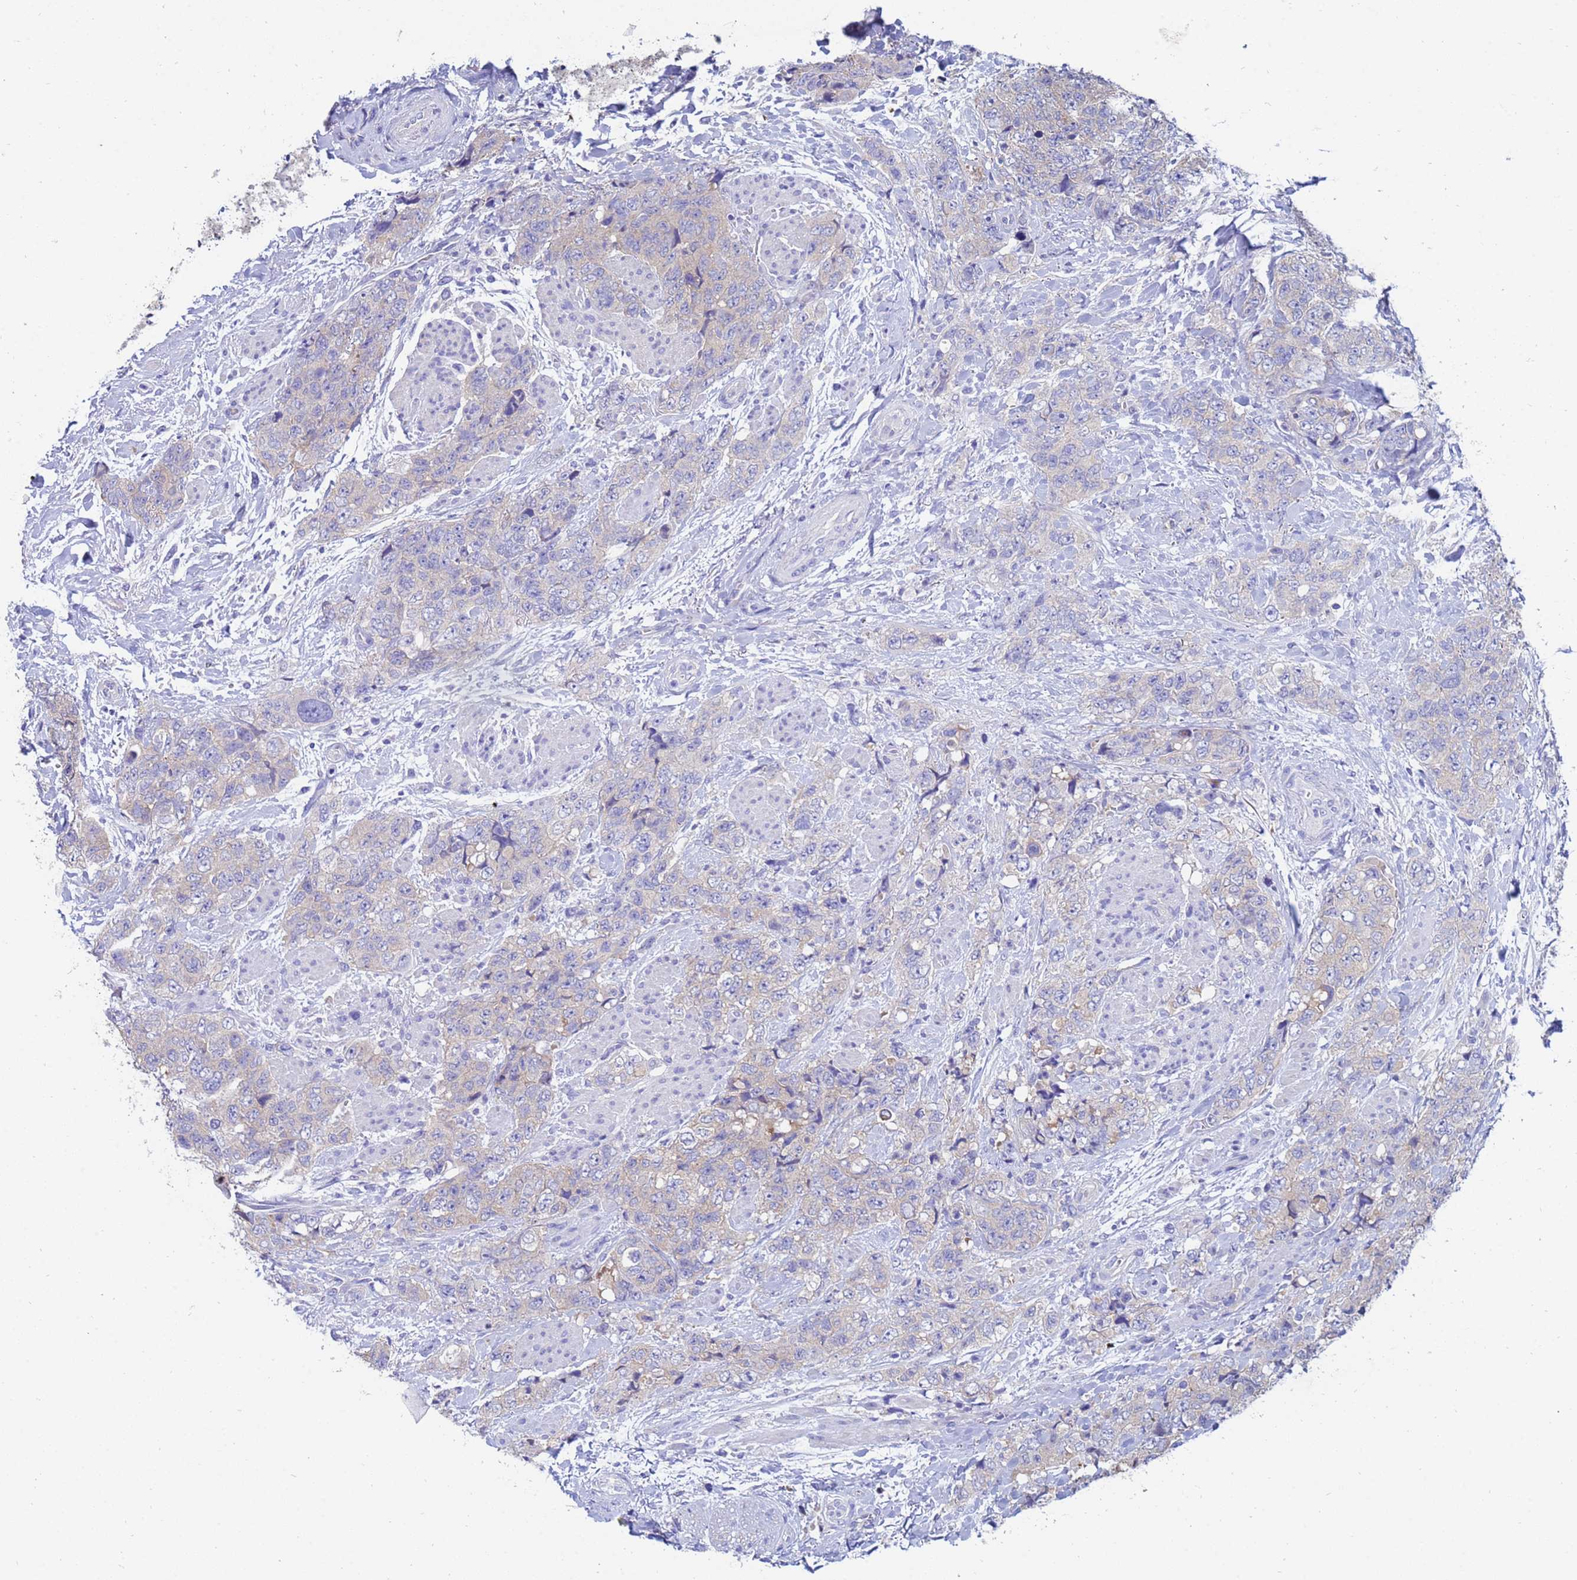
{"staining": {"intensity": "negative", "quantity": "none", "location": "none"}, "tissue": "urothelial cancer", "cell_type": "Tumor cells", "image_type": "cancer", "snomed": [{"axis": "morphology", "description": "Urothelial carcinoma, High grade"}, {"axis": "topography", "description": "Urinary bladder"}], "caption": "DAB (3,3'-diaminobenzidine) immunohistochemical staining of urothelial cancer displays no significant staining in tumor cells. (Stains: DAB (3,3'-diaminobenzidine) IHC with hematoxylin counter stain, Microscopy: brightfield microscopy at high magnification).", "gene": "UBE2O", "patient": {"sex": "female", "age": 78}}